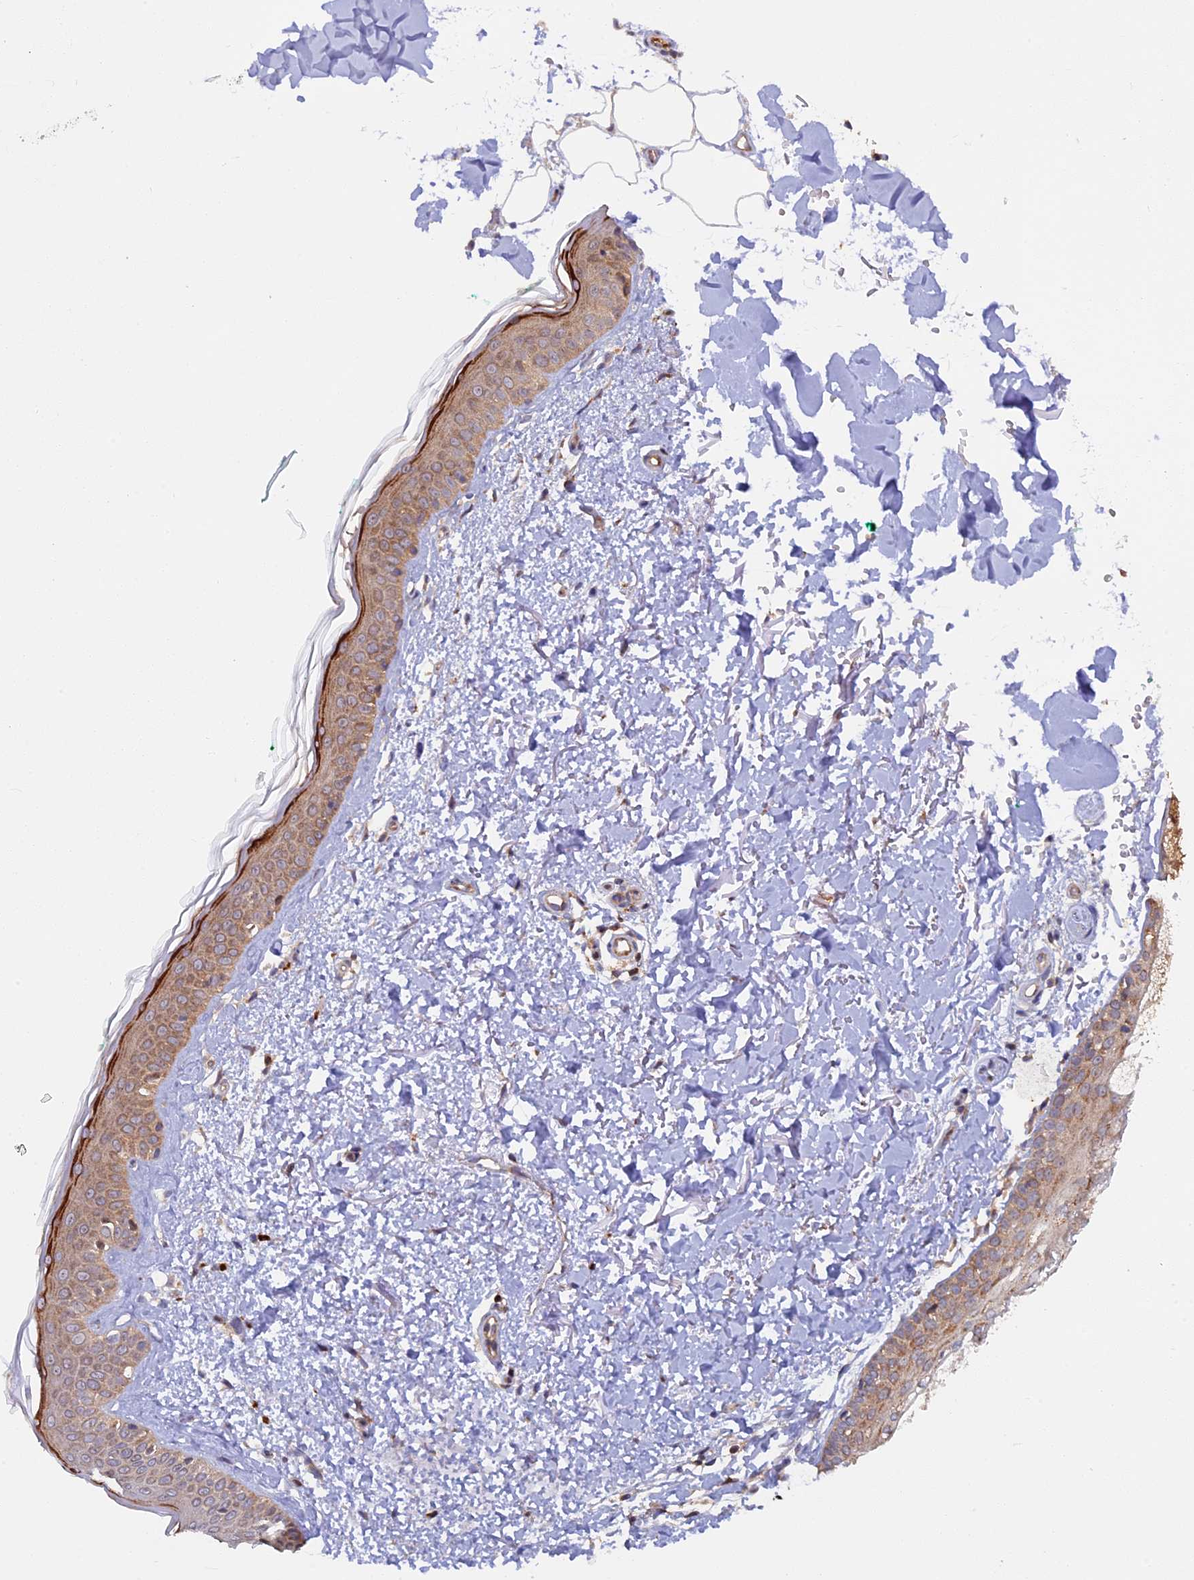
{"staining": {"intensity": "negative", "quantity": "none", "location": "none"}, "tissue": "skin", "cell_type": "Fibroblasts", "image_type": "normal", "snomed": [{"axis": "morphology", "description": "Normal tissue, NOS"}, {"axis": "topography", "description": "Skin"}], "caption": "Immunohistochemical staining of benign human skin demonstrates no significant positivity in fibroblasts. (DAB (3,3'-diaminobenzidine) immunohistochemistry visualized using brightfield microscopy, high magnification).", "gene": "FERMT1", "patient": {"sex": "male", "age": 66}}